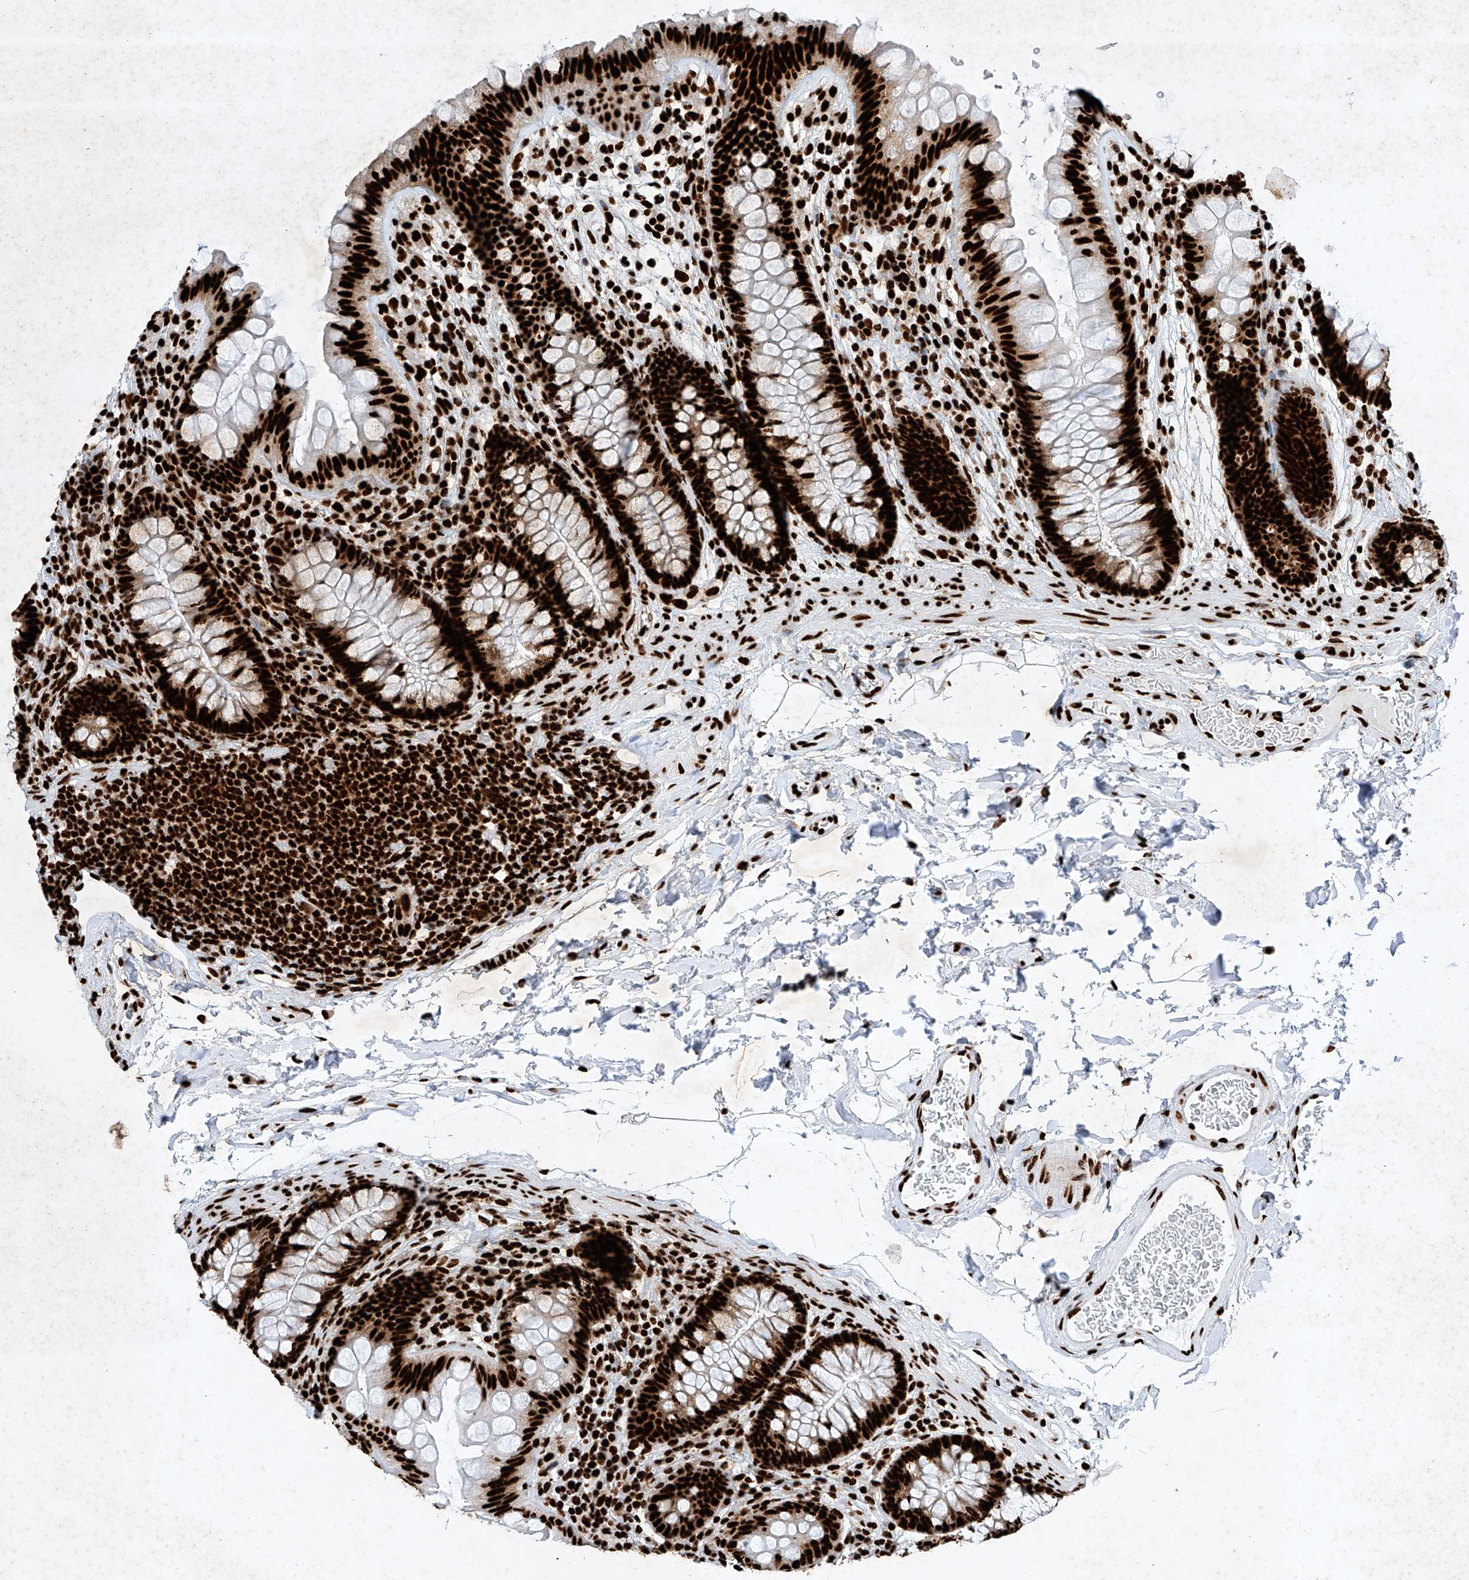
{"staining": {"intensity": "strong", "quantity": ">75%", "location": "nuclear"}, "tissue": "colon", "cell_type": "Endothelial cells", "image_type": "normal", "snomed": [{"axis": "morphology", "description": "Normal tissue, NOS"}, {"axis": "topography", "description": "Colon"}], "caption": "Endothelial cells demonstrate high levels of strong nuclear positivity in approximately >75% of cells in normal colon. Immunohistochemistry (ihc) stains the protein in brown and the nuclei are stained blue.", "gene": "SRSF6", "patient": {"sex": "female", "age": 62}}